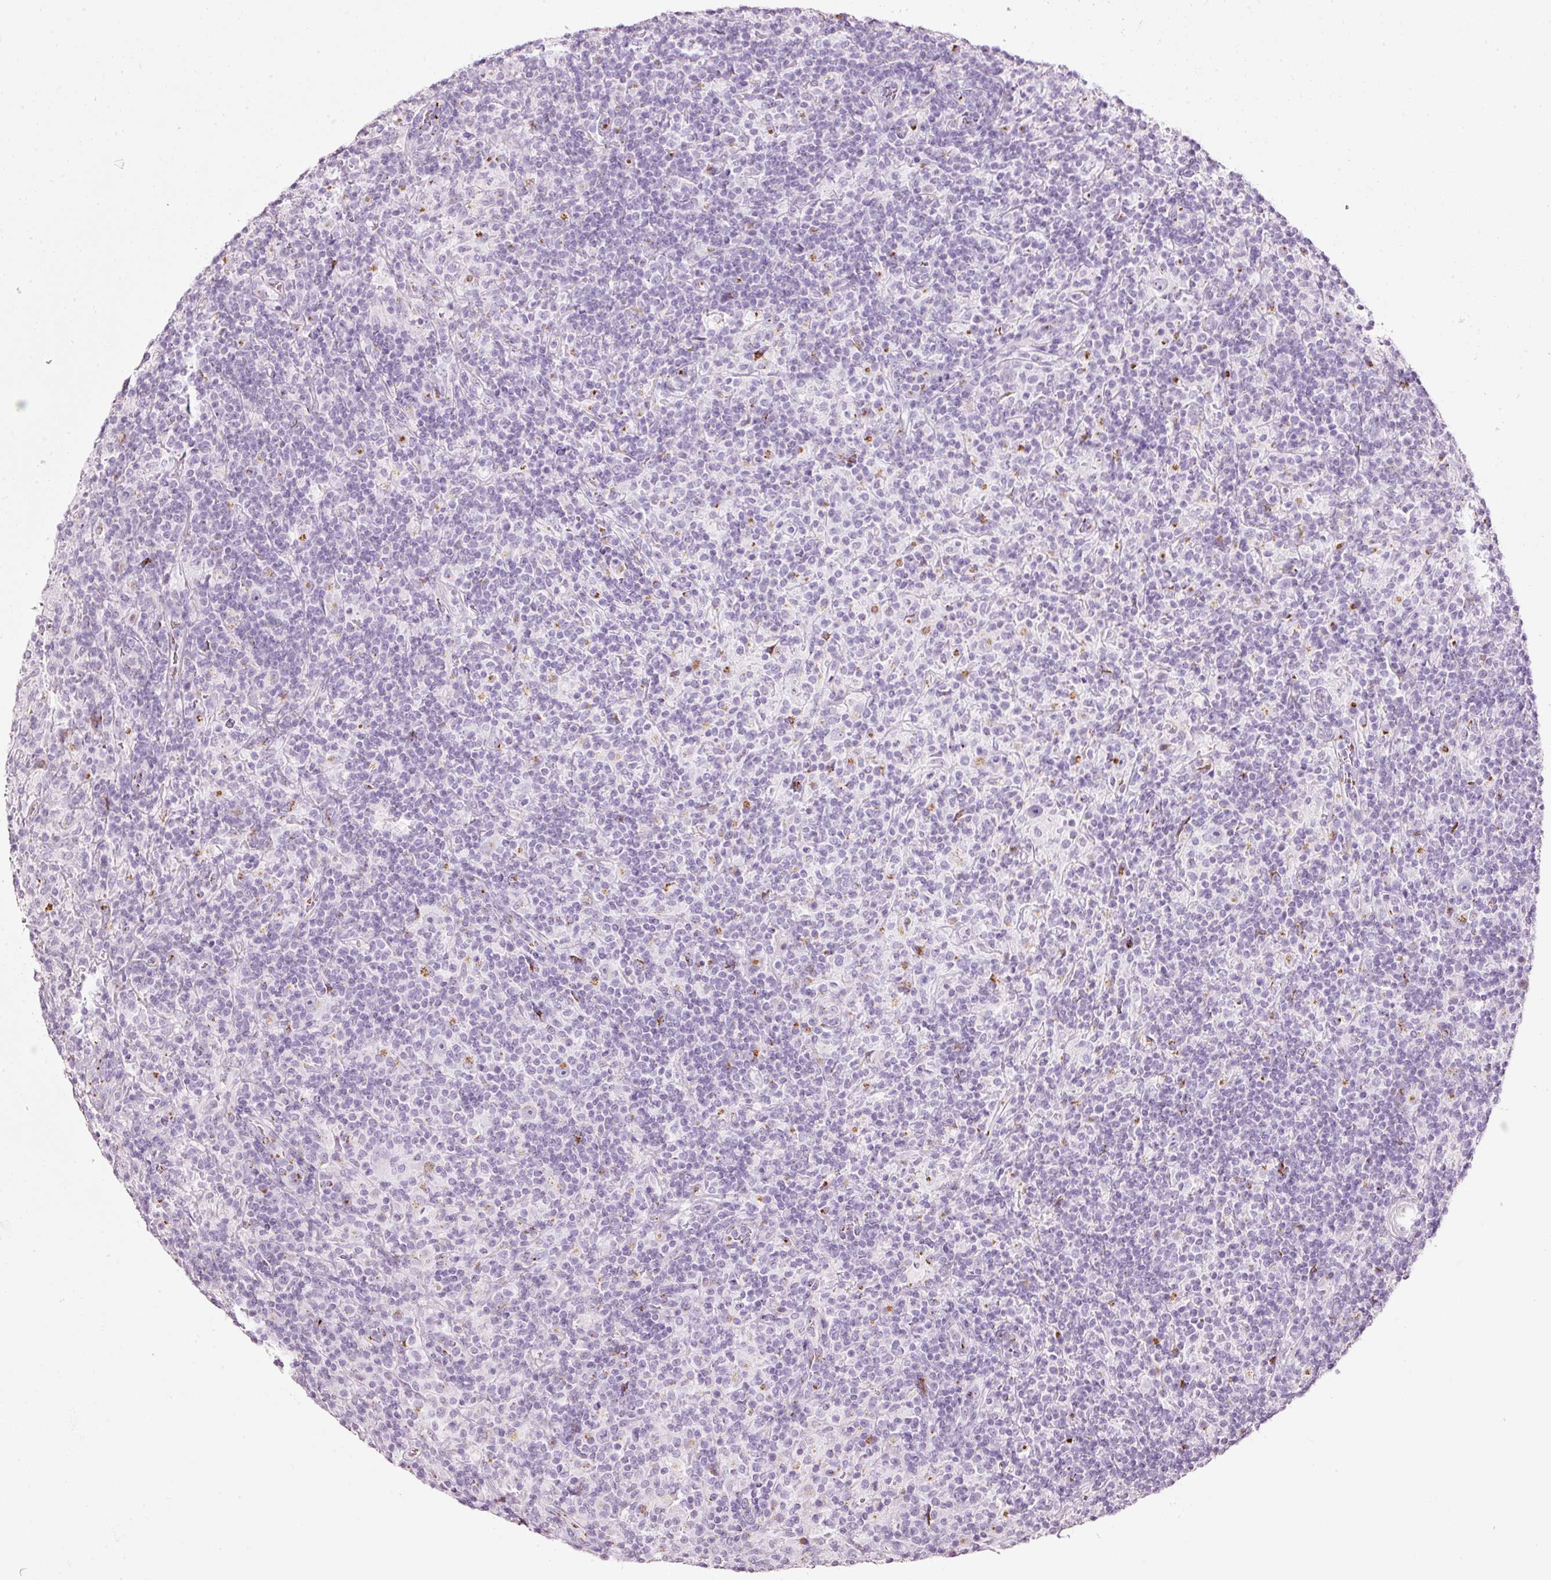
{"staining": {"intensity": "negative", "quantity": "none", "location": "none"}, "tissue": "lymphoma", "cell_type": "Tumor cells", "image_type": "cancer", "snomed": [{"axis": "morphology", "description": "Hodgkin's disease, NOS"}, {"axis": "topography", "description": "Lymph node"}], "caption": "The immunohistochemistry (IHC) histopathology image has no significant staining in tumor cells of Hodgkin's disease tissue. (Stains: DAB (3,3'-diaminobenzidine) immunohistochemistry with hematoxylin counter stain, Microscopy: brightfield microscopy at high magnification).", "gene": "SDF4", "patient": {"sex": "male", "age": 70}}